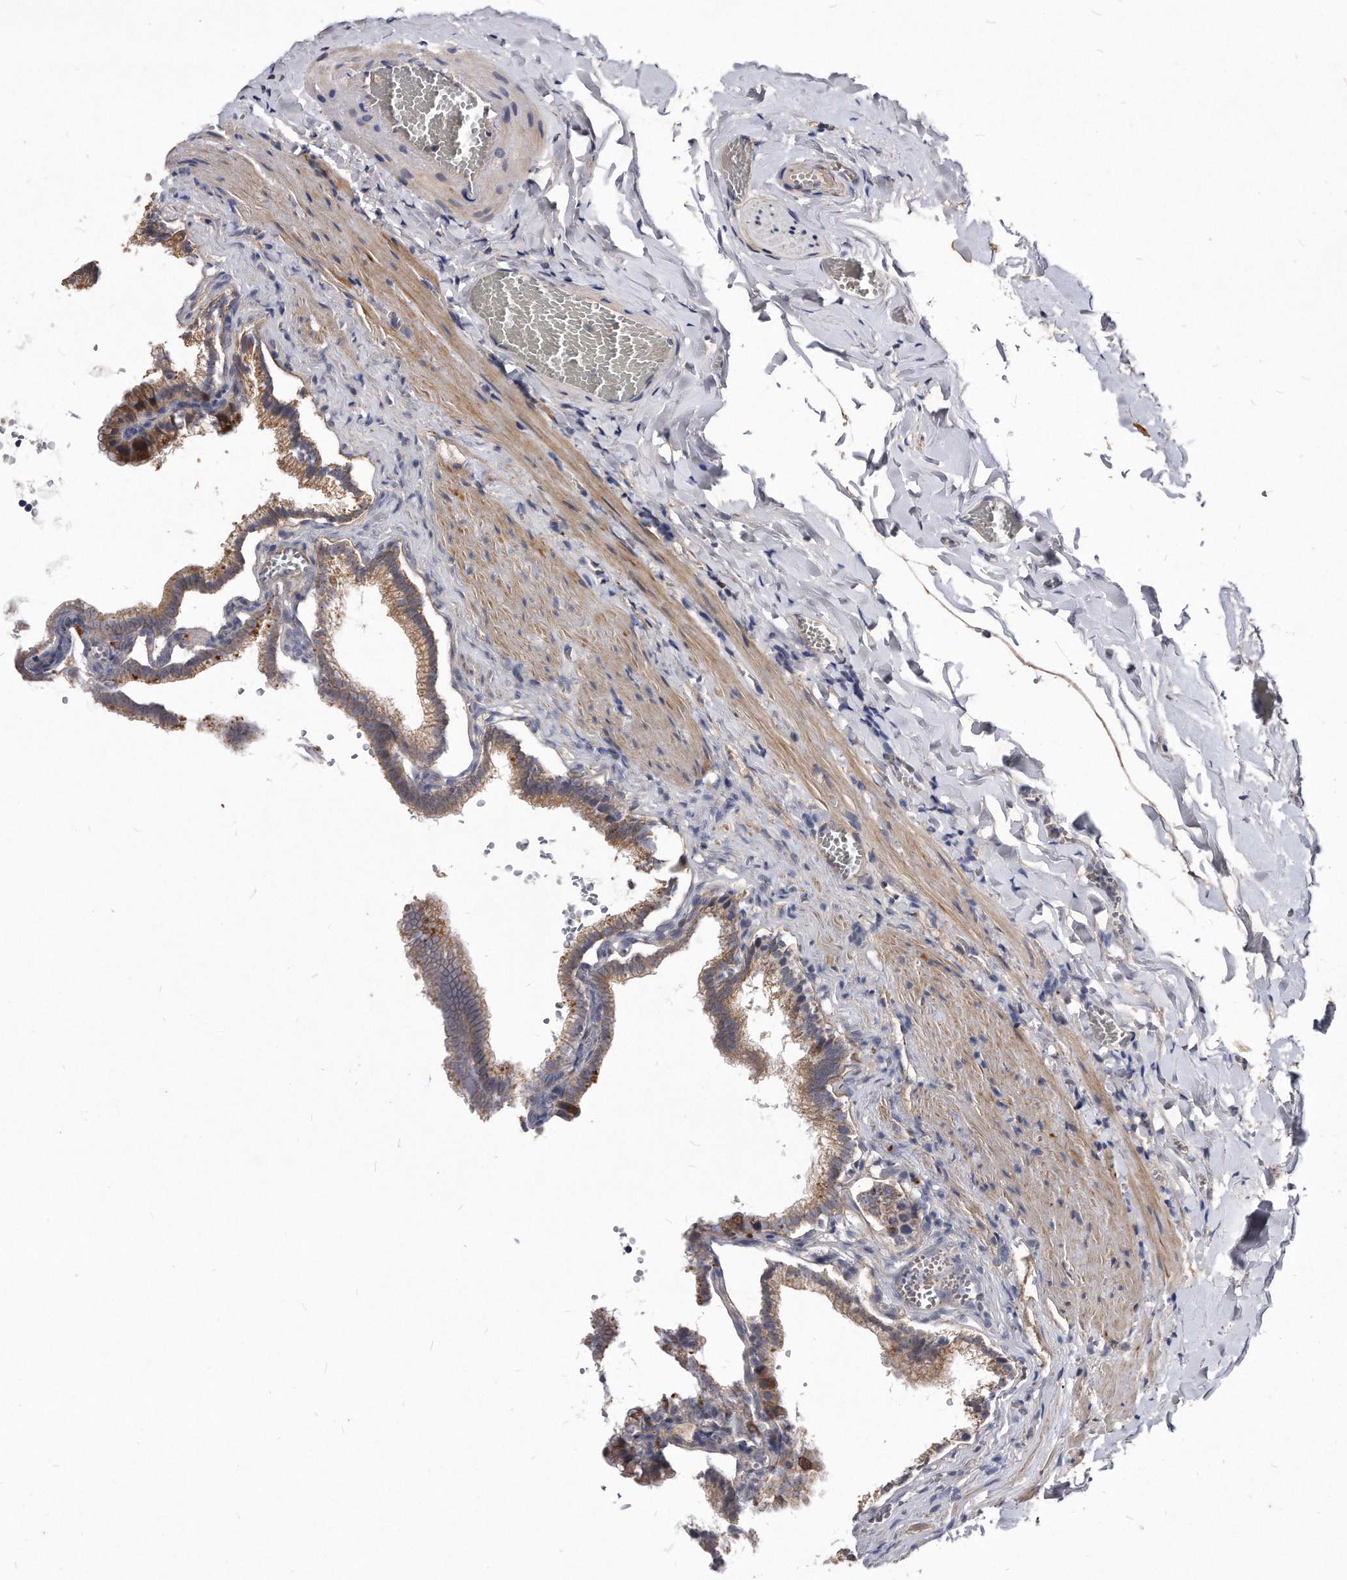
{"staining": {"intensity": "moderate", "quantity": "25%-75%", "location": "cytoplasmic/membranous"}, "tissue": "gallbladder", "cell_type": "Glandular cells", "image_type": "normal", "snomed": [{"axis": "morphology", "description": "Normal tissue, NOS"}, {"axis": "topography", "description": "Gallbladder"}], "caption": "Glandular cells display medium levels of moderate cytoplasmic/membranous staining in approximately 25%-75% of cells in normal human gallbladder. The protein is shown in brown color, while the nuclei are stained blue.", "gene": "MGAT4A", "patient": {"sex": "male", "age": 38}}